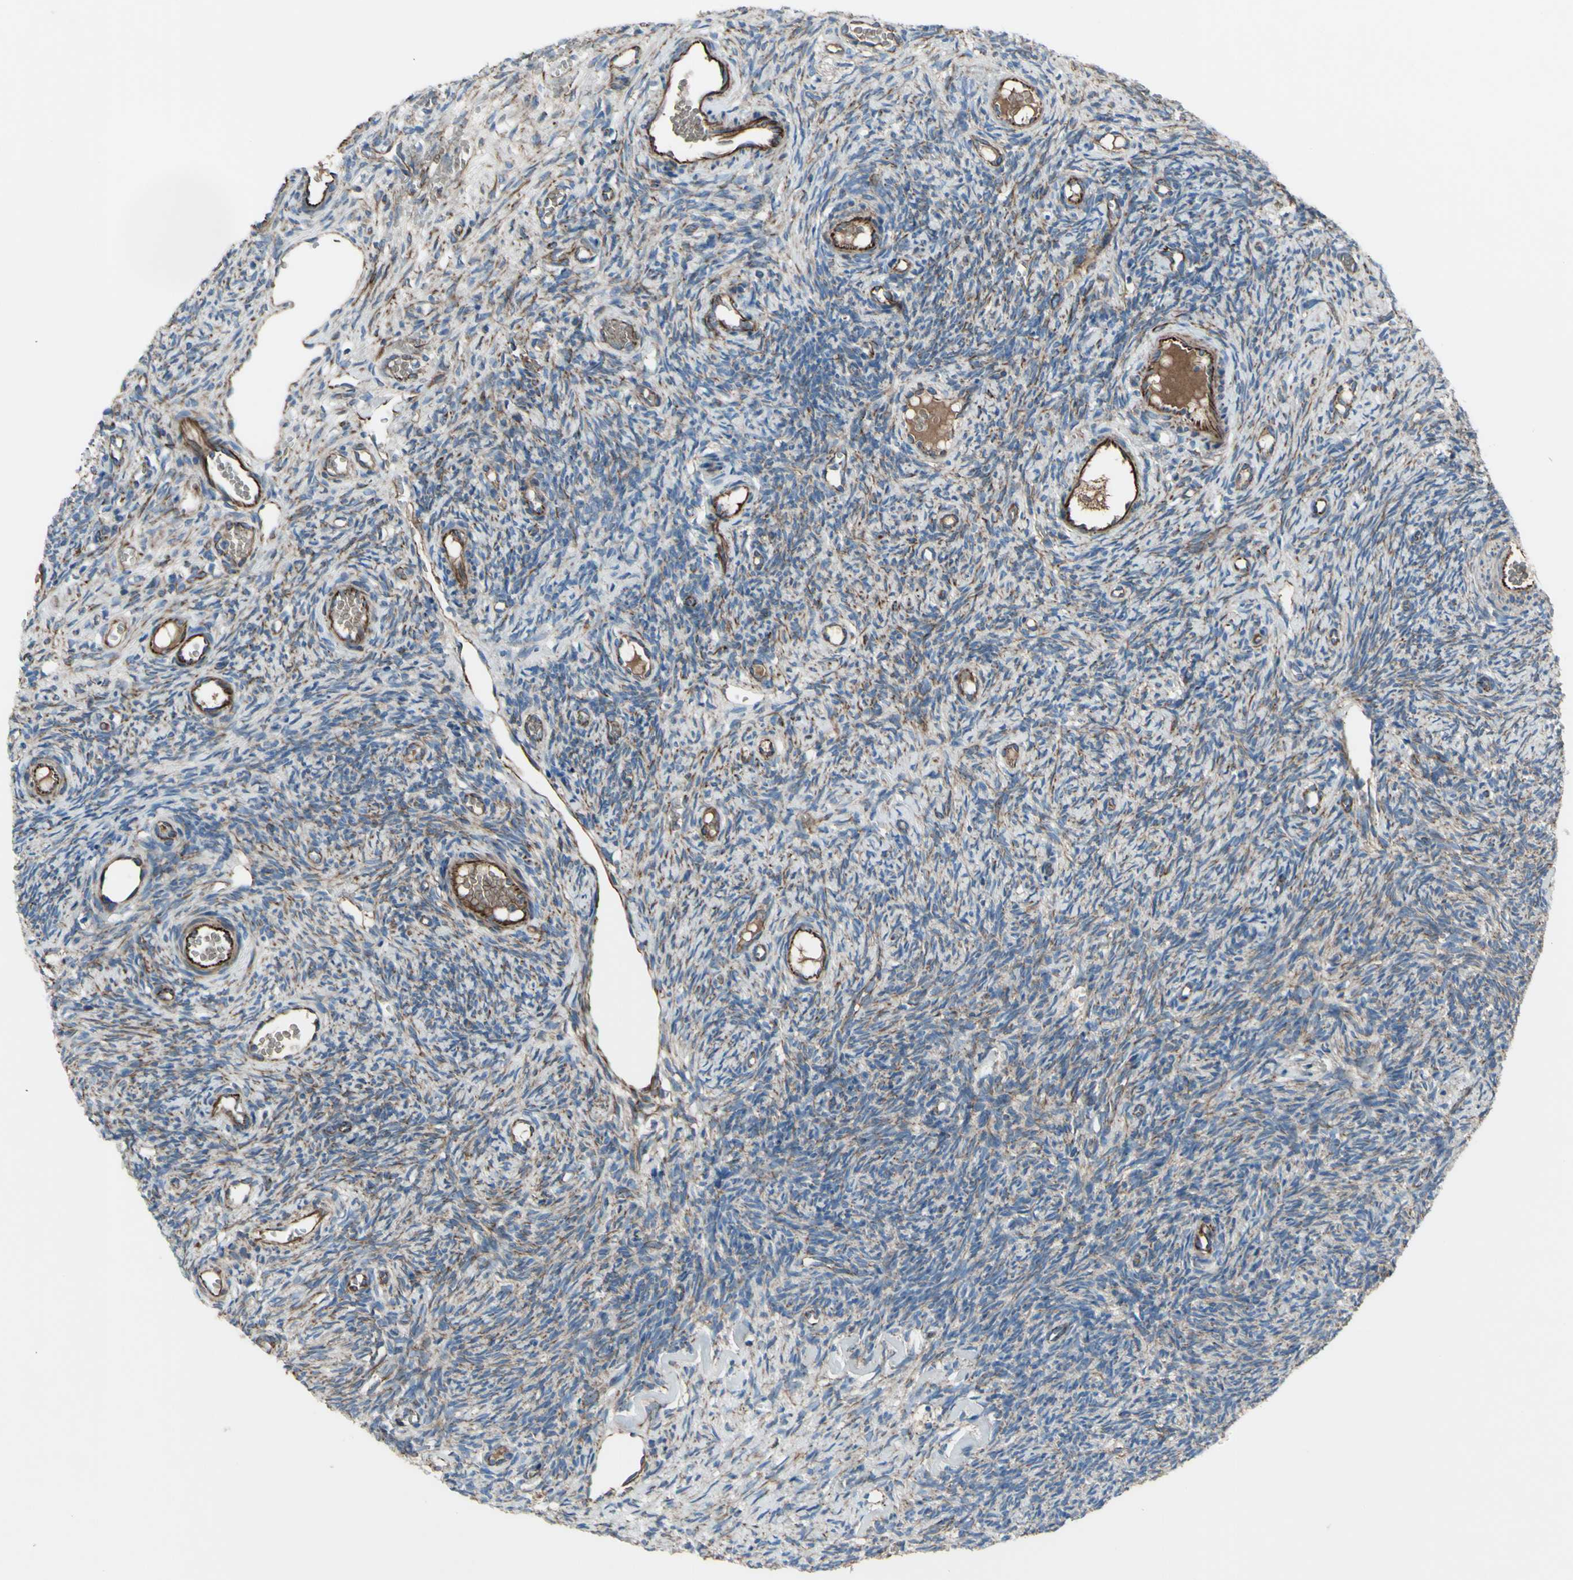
{"staining": {"intensity": "weak", "quantity": ">75%", "location": "cytoplasmic/membranous"}, "tissue": "ovary", "cell_type": "Follicle cells", "image_type": "normal", "snomed": [{"axis": "morphology", "description": "Normal tissue, NOS"}, {"axis": "topography", "description": "Ovary"}], "caption": "Normal ovary reveals weak cytoplasmic/membranous expression in approximately >75% of follicle cells, visualized by immunohistochemistry. (DAB (3,3'-diaminobenzidine) IHC, brown staining for protein, blue staining for nuclei).", "gene": "EMC7", "patient": {"sex": "female", "age": 35}}